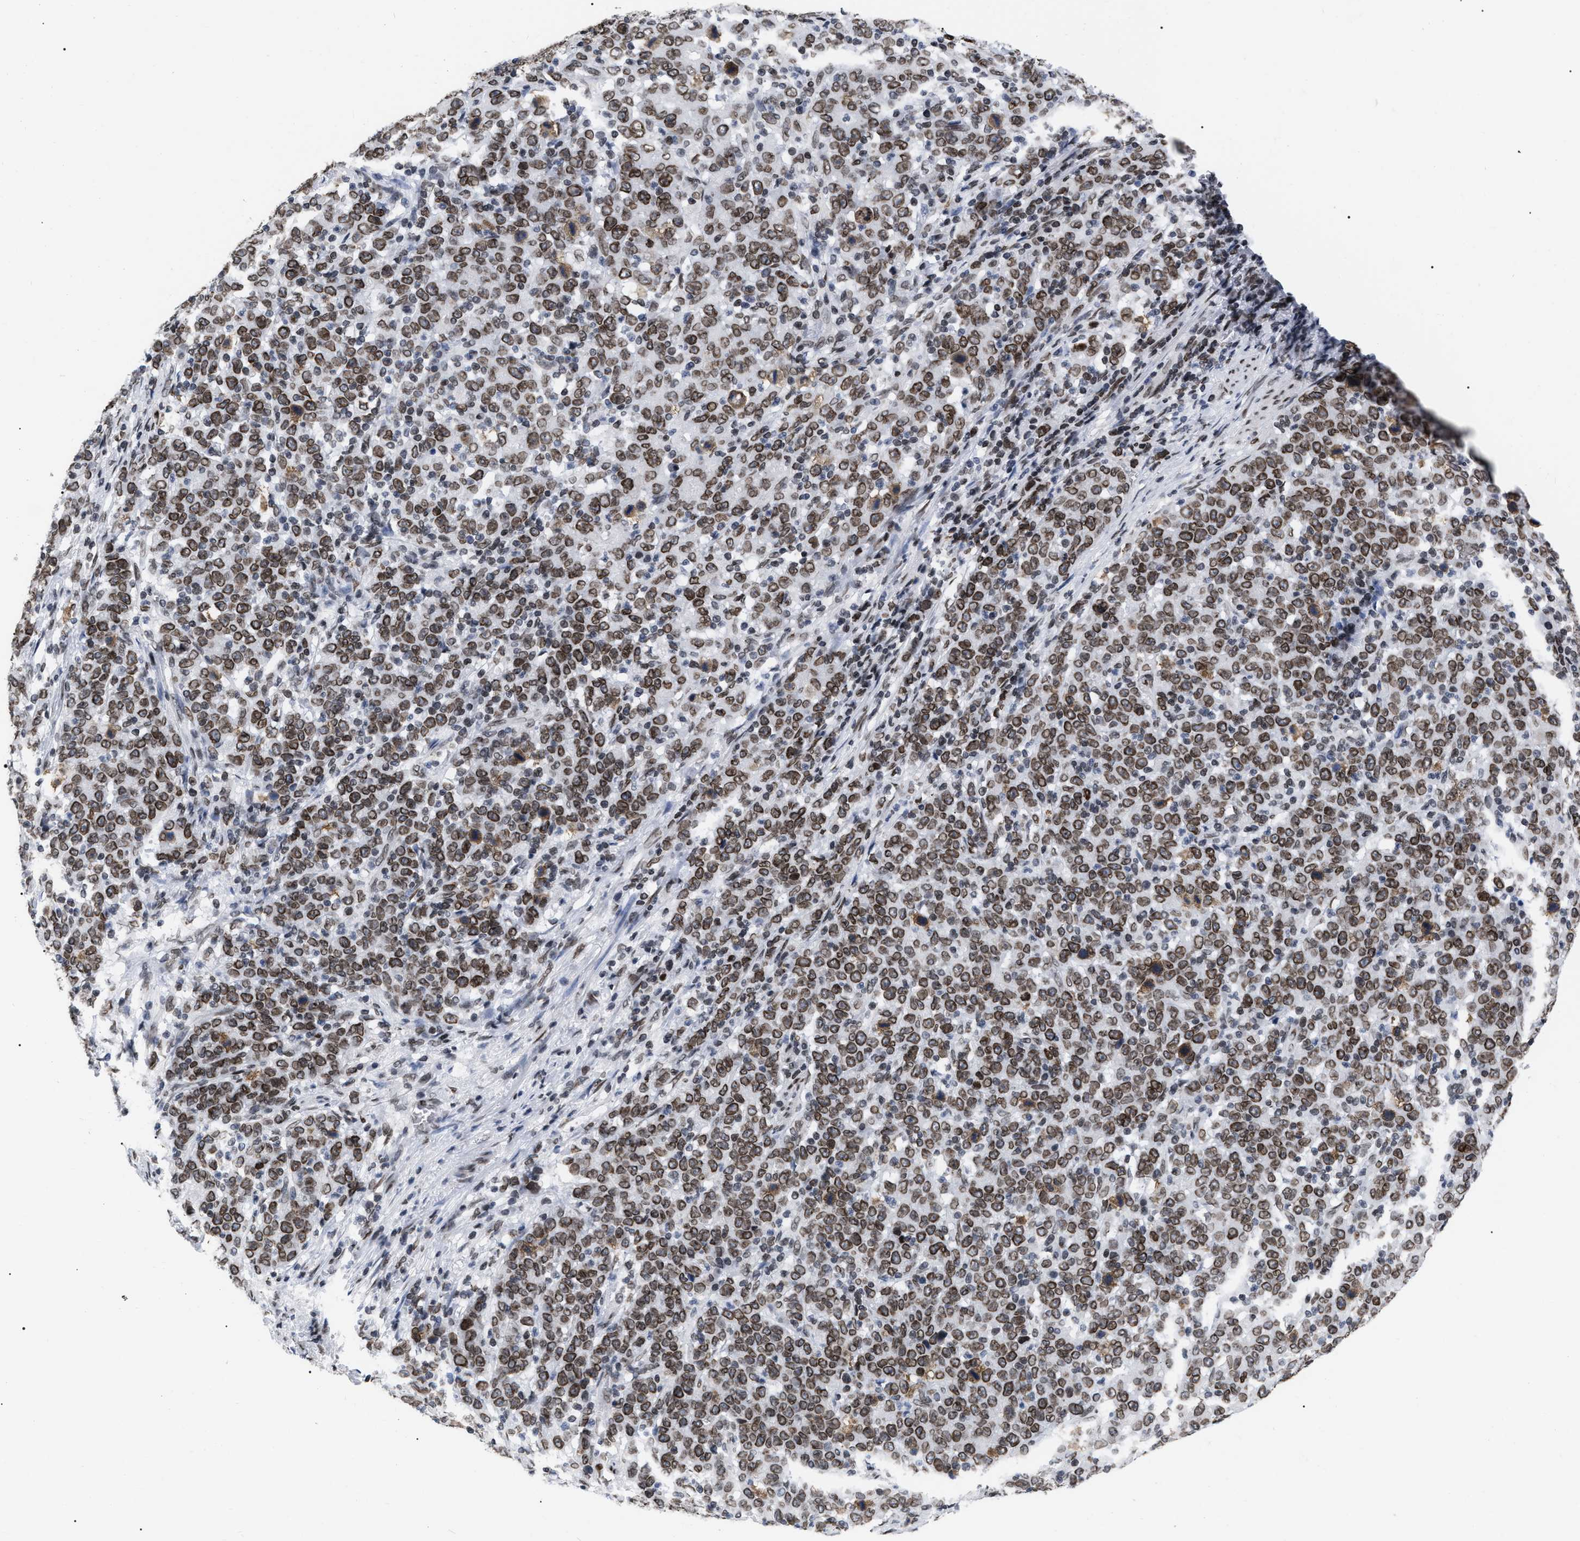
{"staining": {"intensity": "moderate", "quantity": ">75%", "location": "cytoplasmic/membranous,nuclear"}, "tissue": "stomach cancer", "cell_type": "Tumor cells", "image_type": "cancer", "snomed": [{"axis": "morphology", "description": "Adenocarcinoma, NOS"}, {"axis": "topography", "description": "Stomach, upper"}], "caption": "Immunohistochemistry (DAB (3,3'-diaminobenzidine)) staining of adenocarcinoma (stomach) reveals moderate cytoplasmic/membranous and nuclear protein expression in about >75% of tumor cells. (DAB (3,3'-diaminobenzidine) IHC with brightfield microscopy, high magnification).", "gene": "TPR", "patient": {"sex": "male", "age": 69}}